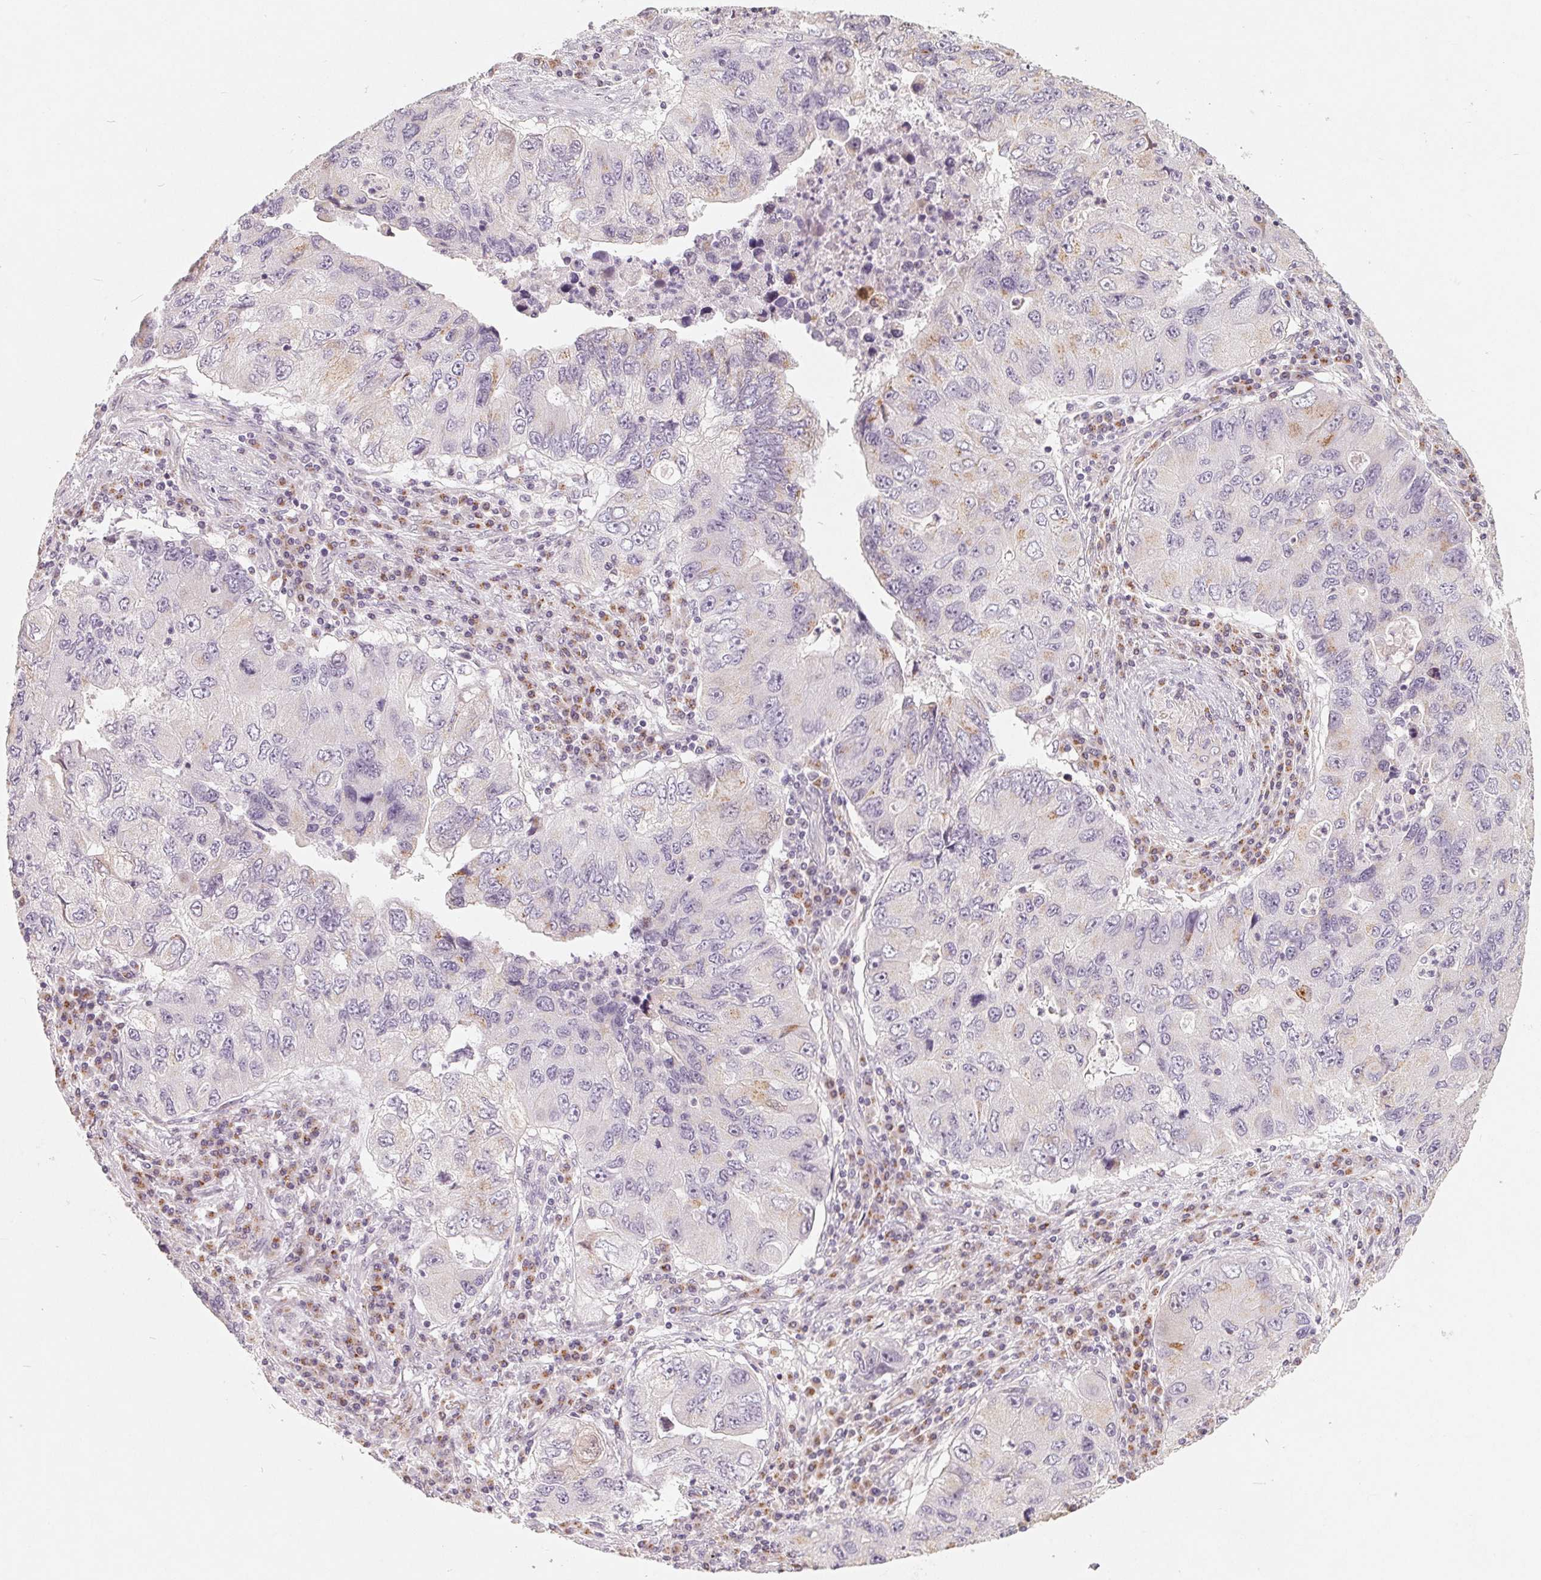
{"staining": {"intensity": "weak", "quantity": "<25%", "location": "cytoplasmic/membranous"}, "tissue": "lung cancer", "cell_type": "Tumor cells", "image_type": "cancer", "snomed": [{"axis": "morphology", "description": "Adenocarcinoma, NOS"}, {"axis": "morphology", "description": "Adenocarcinoma, metastatic, NOS"}, {"axis": "topography", "description": "Lymph node"}, {"axis": "topography", "description": "Lung"}], "caption": "DAB (3,3'-diaminobenzidine) immunohistochemical staining of human adenocarcinoma (lung) shows no significant positivity in tumor cells.", "gene": "TMSB15B", "patient": {"sex": "female", "age": 54}}